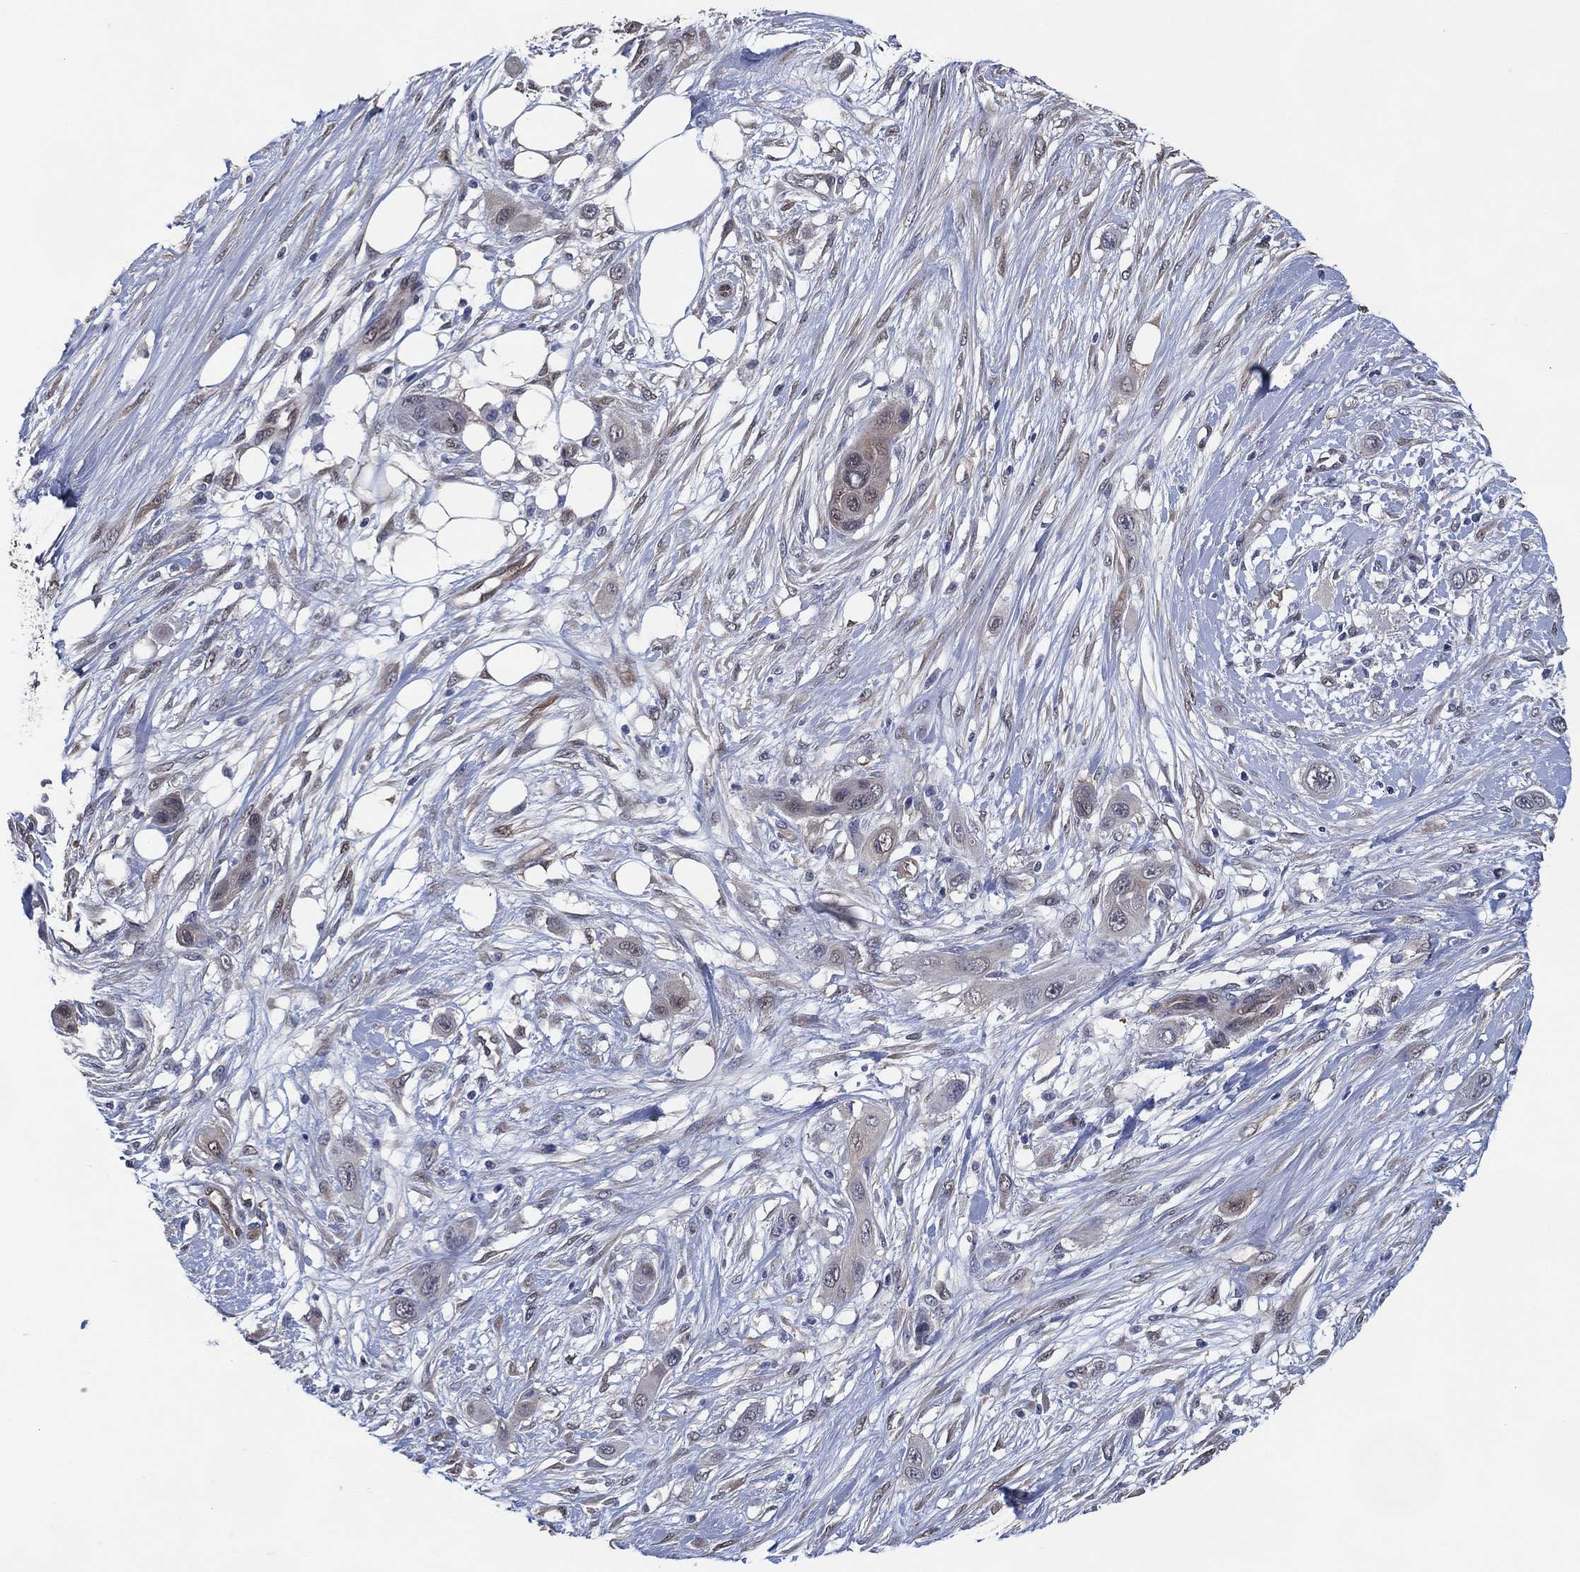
{"staining": {"intensity": "negative", "quantity": "none", "location": "none"}, "tissue": "skin cancer", "cell_type": "Tumor cells", "image_type": "cancer", "snomed": [{"axis": "morphology", "description": "Squamous cell carcinoma, NOS"}, {"axis": "topography", "description": "Skin"}], "caption": "Tumor cells show no significant expression in skin cancer (squamous cell carcinoma). (Brightfield microscopy of DAB IHC at high magnification).", "gene": "AK1", "patient": {"sex": "male", "age": 79}}